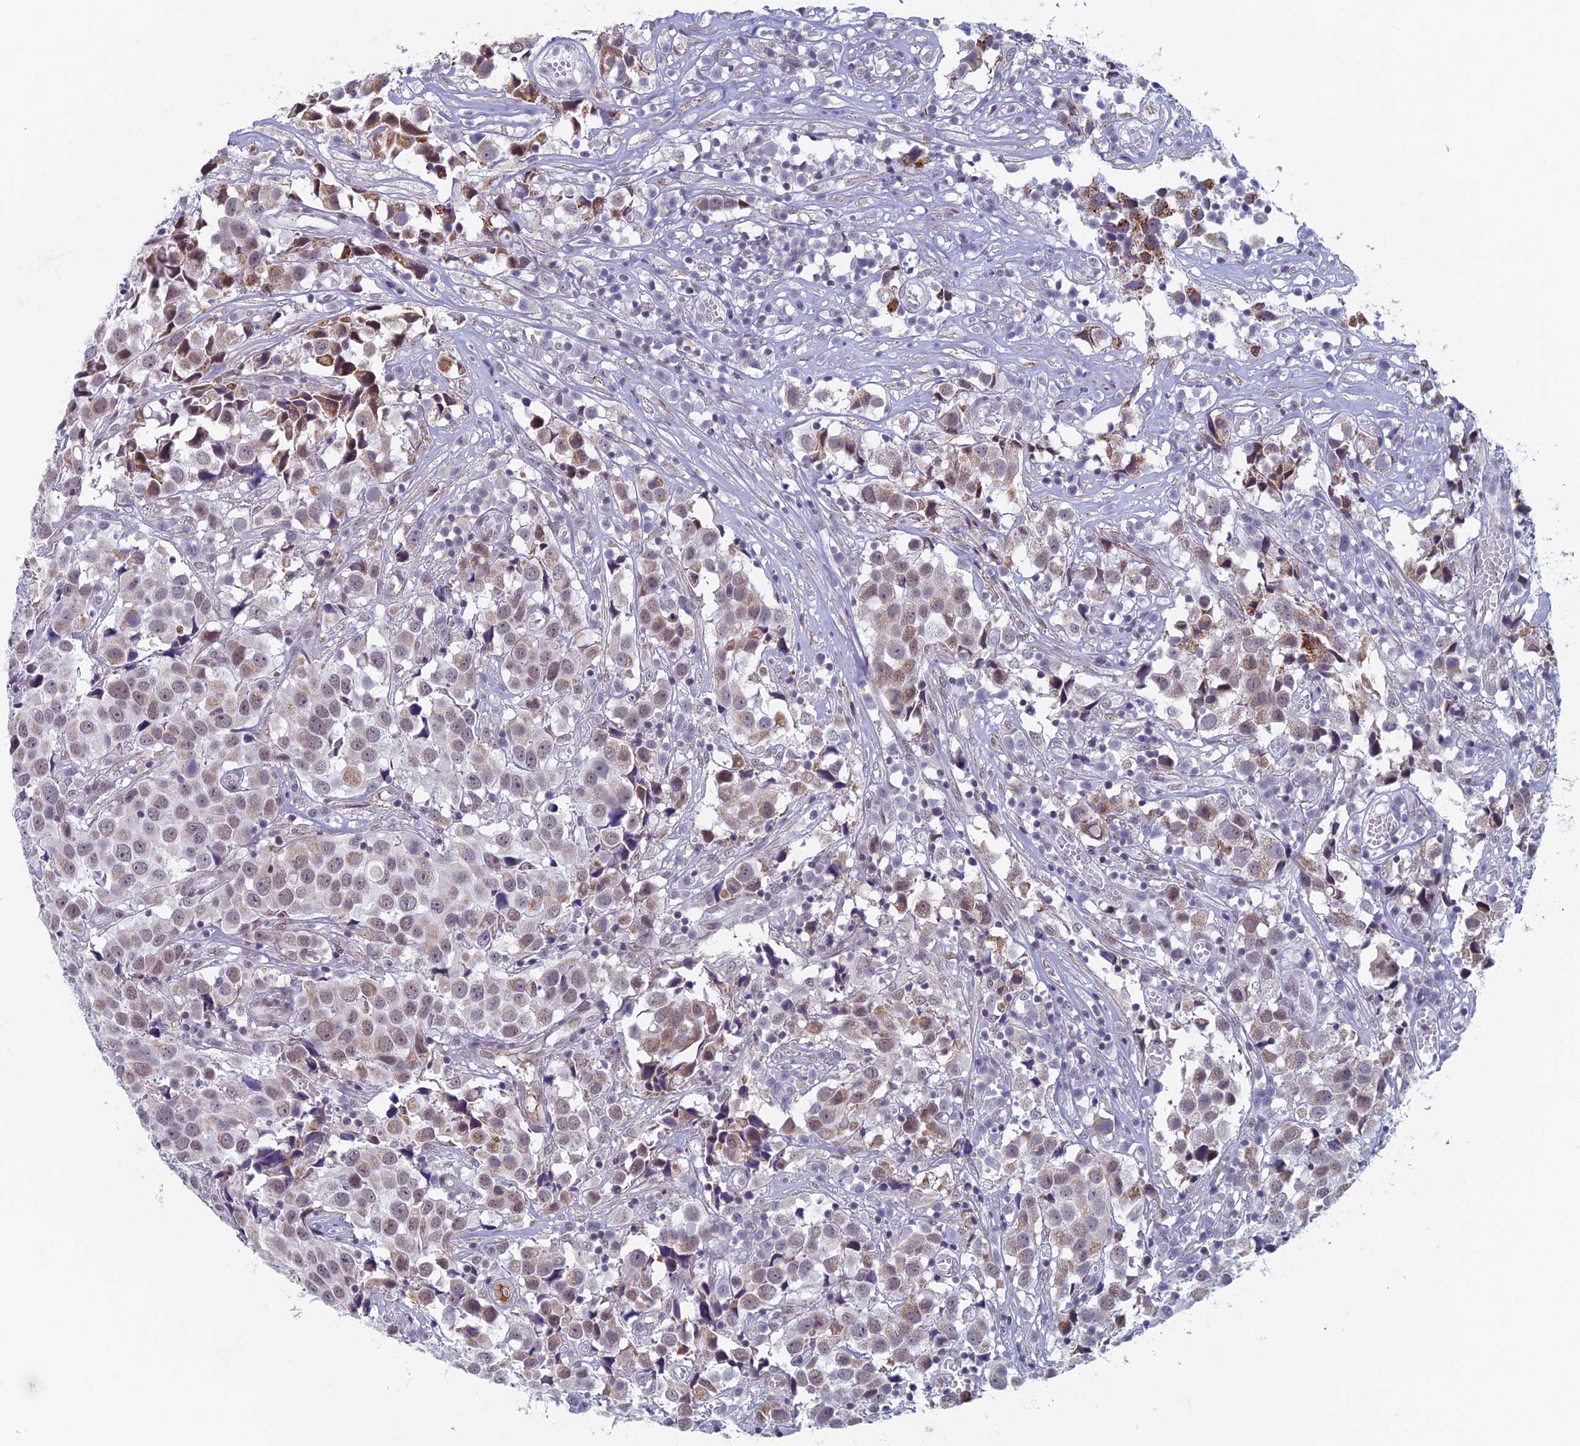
{"staining": {"intensity": "weak", "quantity": "25%-75%", "location": "cytoplasmic/membranous,nuclear"}, "tissue": "urothelial cancer", "cell_type": "Tumor cells", "image_type": "cancer", "snomed": [{"axis": "morphology", "description": "Urothelial carcinoma, High grade"}, {"axis": "topography", "description": "Urinary bladder"}], "caption": "DAB (3,3'-diaminobenzidine) immunohistochemical staining of human urothelial carcinoma (high-grade) reveals weak cytoplasmic/membranous and nuclear protein staining in about 25%-75% of tumor cells.", "gene": "ASH2L", "patient": {"sex": "female", "age": 75}}